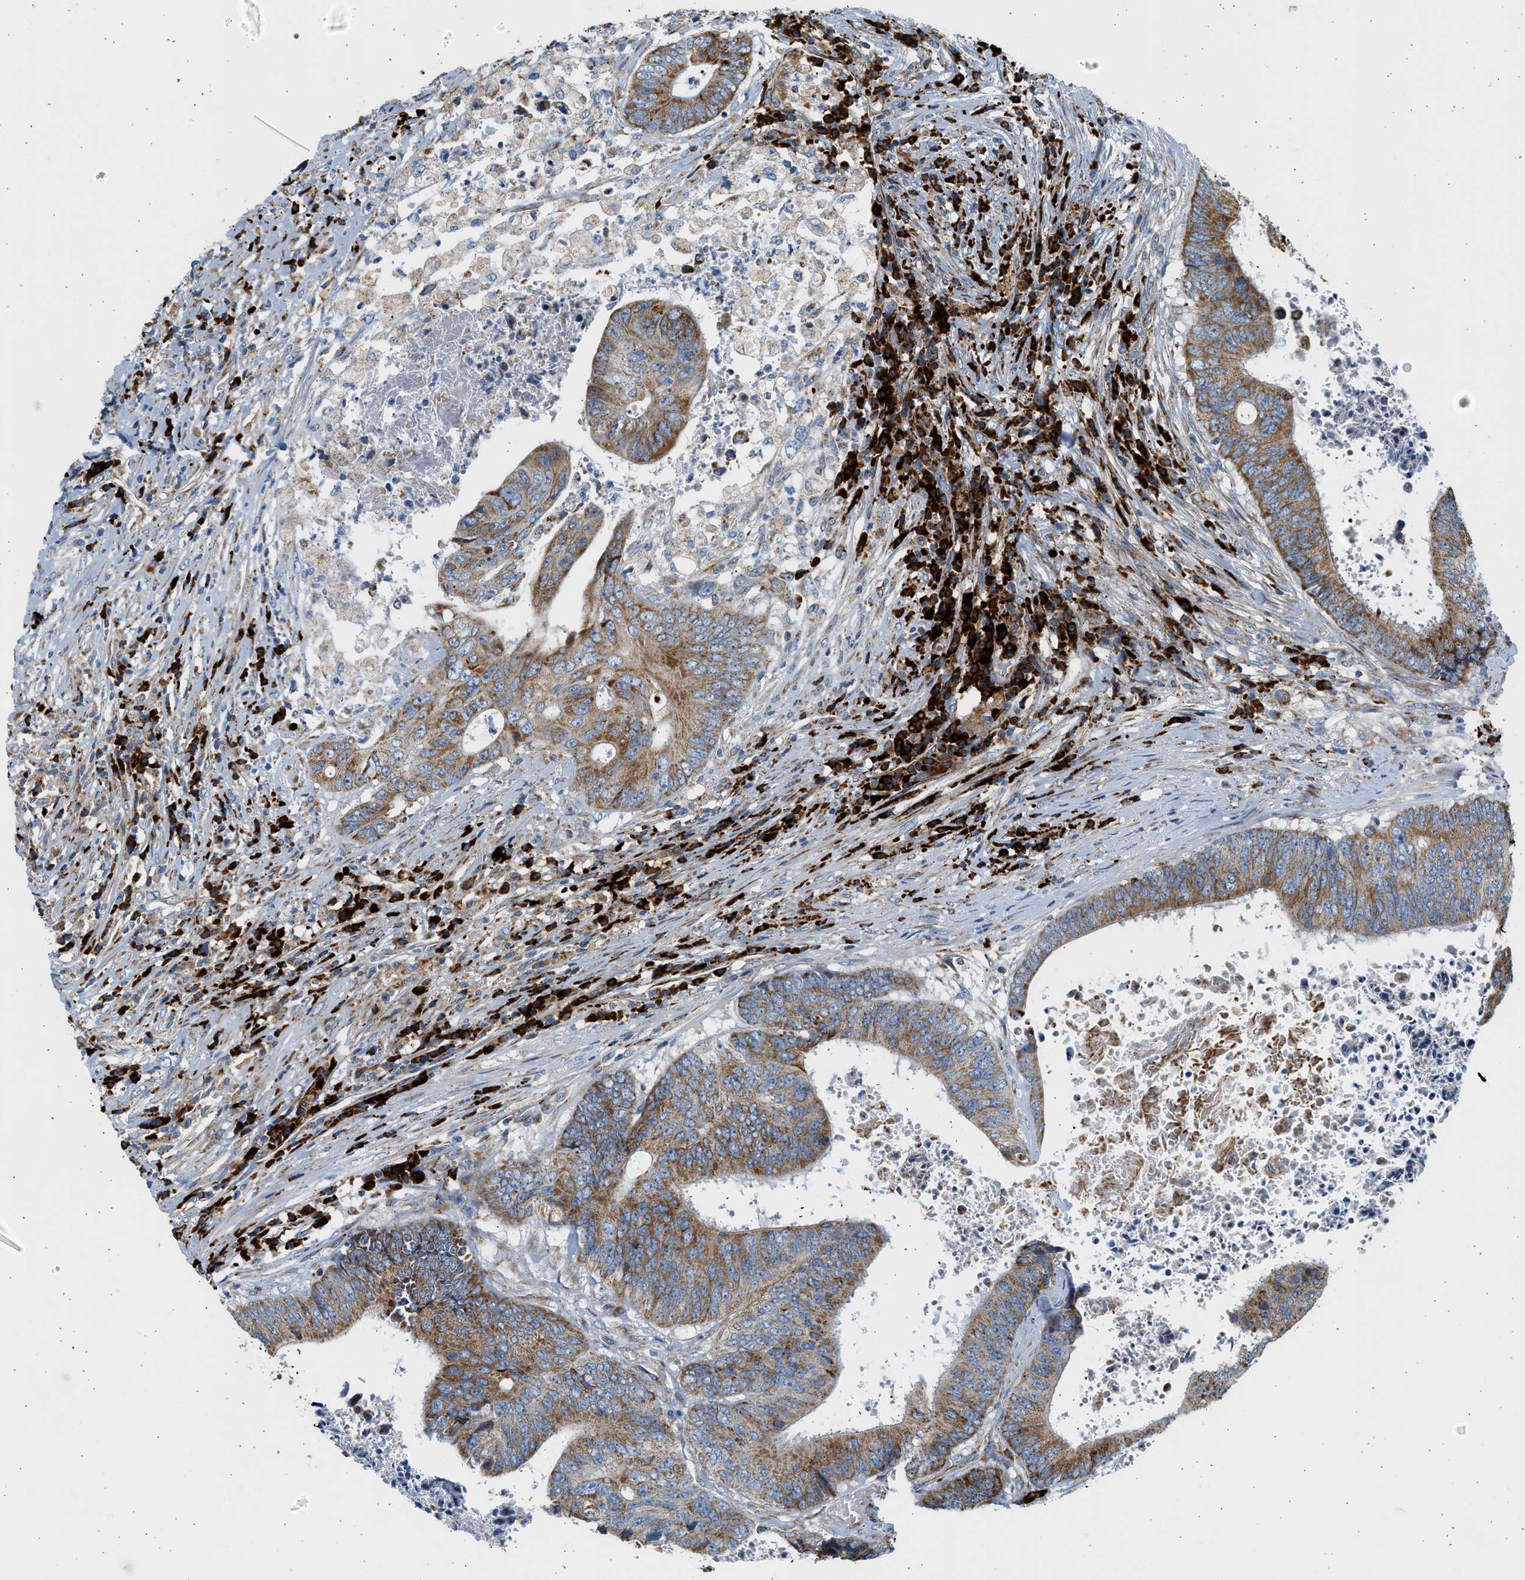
{"staining": {"intensity": "moderate", "quantity": ">75%", "location": "cytoplasmic/membranous"}, "tissue": "colorectal cancer", "cell_type": "Tumor cells", "image_type": "cancer", "snomed": [{"axis": "morphology", "description": "Adenocarcinoma, NOS"}, {"axis": "topography", "description": "Rectum"}], "caption": "Human adenocarcinoma (colorectal) stained with a brown dye shows moderate cytoplasmic/membranous positive expression in about >75% of tumor cells.", "gene": "KCNMB3", "patient": {"sex": "male", "age": 72}}